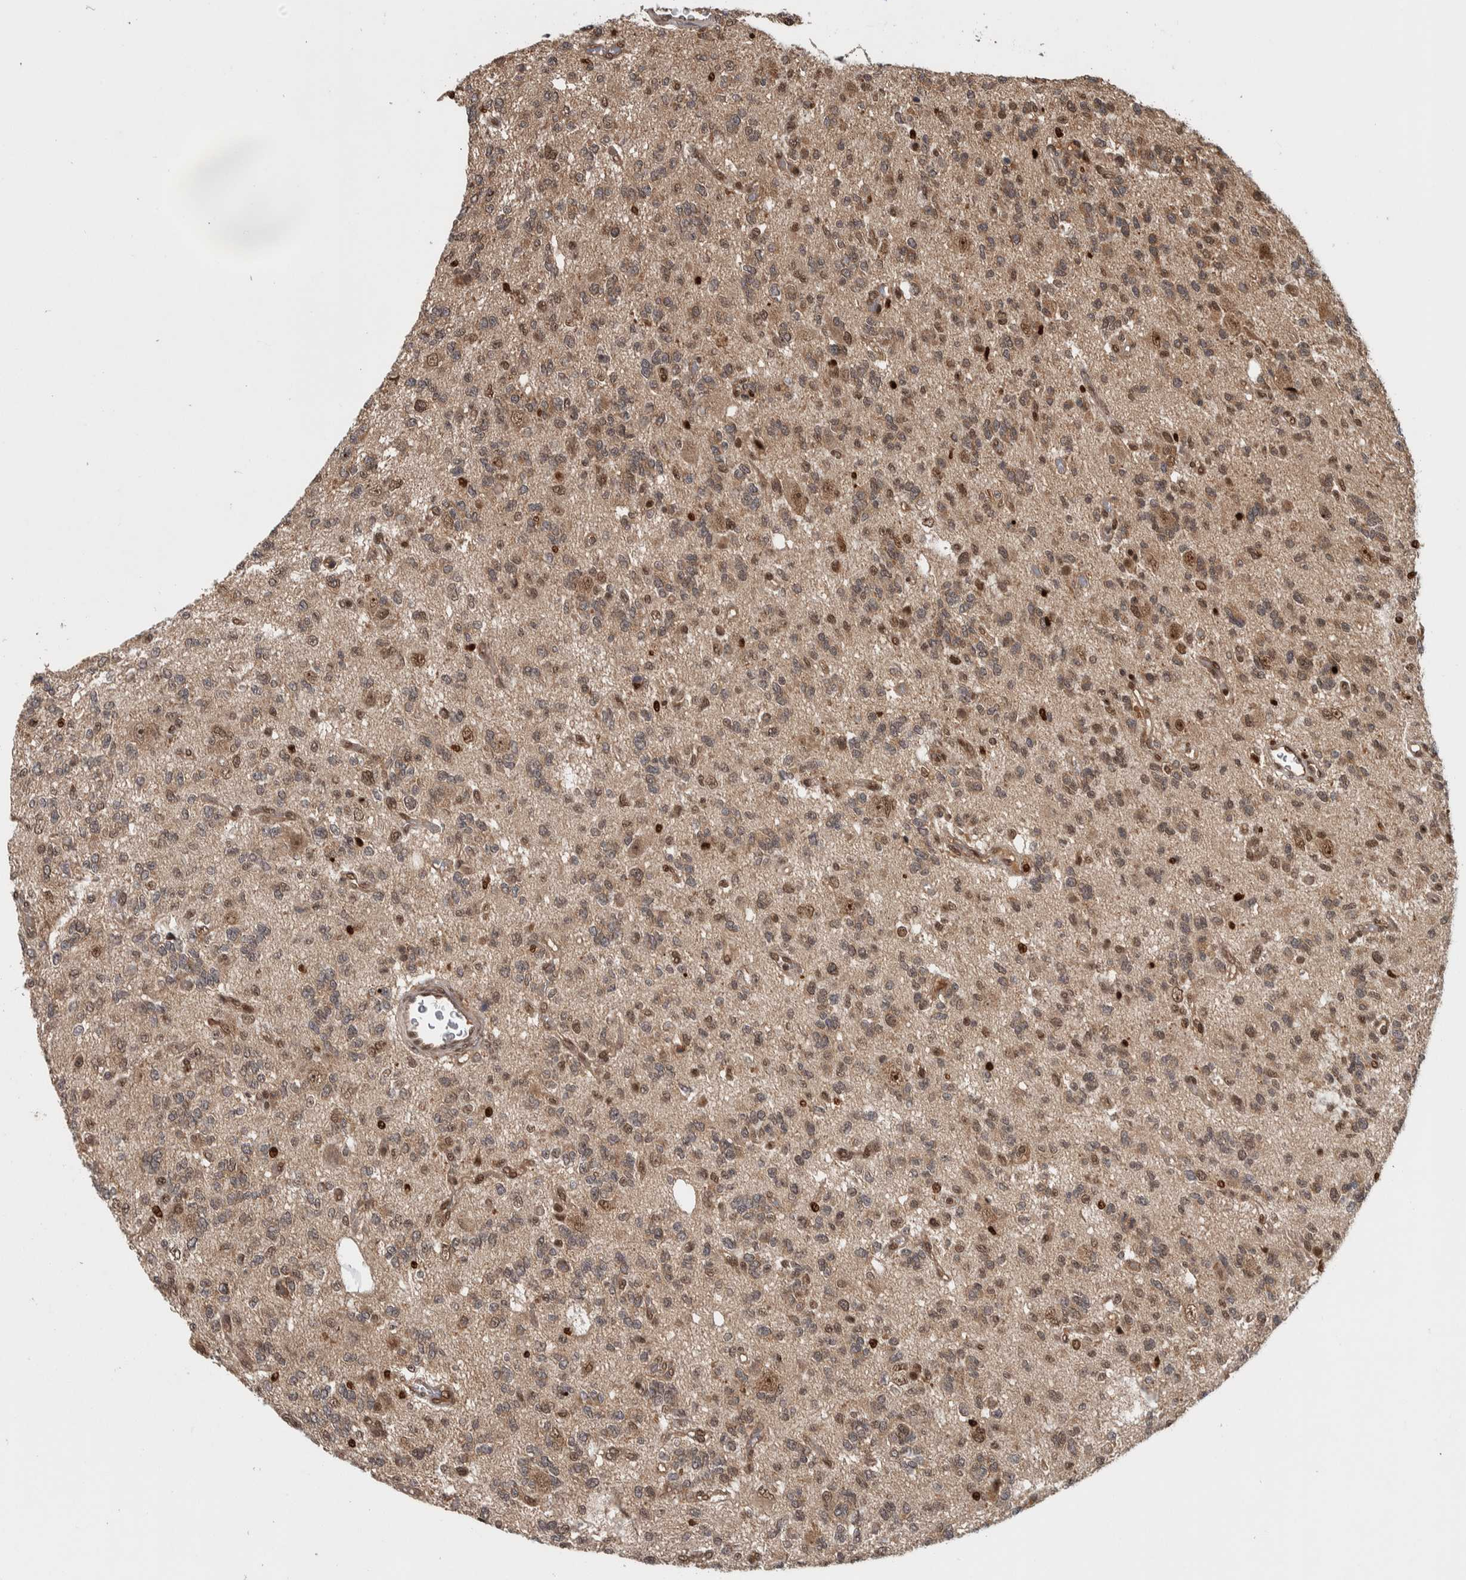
{"staining": {"intensity": "weak", "quantity": "25%-75%", "location": "nuclear"}, "tissue": "glioma", "cell_type": "Tumor cells", "image_type": "cancer", "snomed": [{"axis": "morphology", "description": "Glioma, malignant, Low grade"}, {"axis": "topography", "description": "Brain"}], "caption": "About 25%-75% of tumor cells in glioma reveal weak nuclear protein staining as visualized by brown immunohistochemical staining.", "gene": "RPS6KA4", "patient": {"sex": "male", "age": 38}}